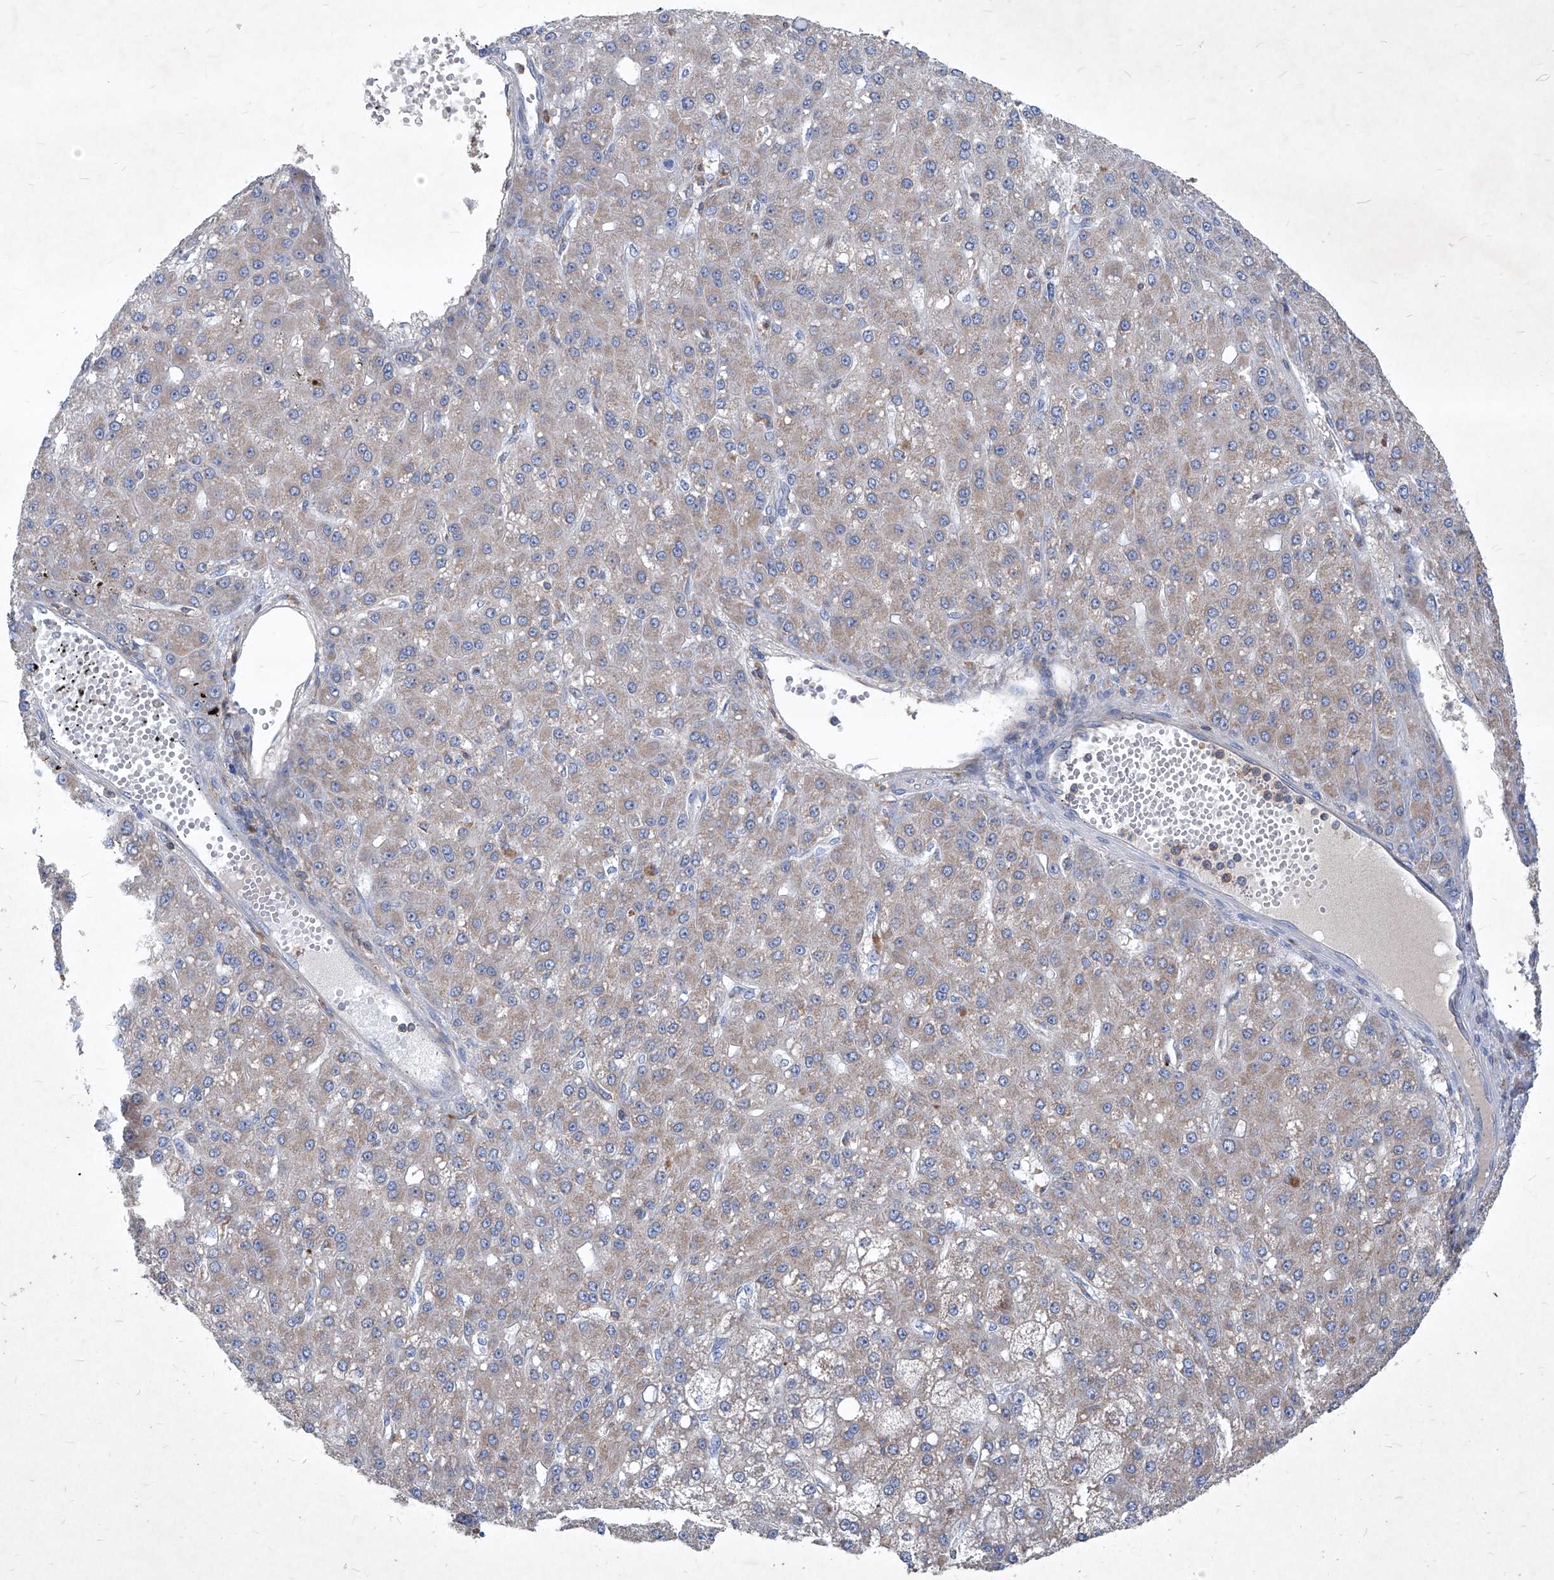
{"staining": {"intensity": "weak", "quantity": "25%-75%", "location": "cytoplasmic/membranous"}, "tissue": "liver cancer", "cell_type": "Tumor cells", "image_type": "cancer", "snomed": [{"axis": "morphology", "description": "Carcinoma, Hepatocellular, NOS"}, {"axis": "topography", "description": "Liver"}], "caption": "Hepatocellular carcinoma (liver) stained with a brown dye exhibits weak cytoplasmic/membranous positive positivity in about 25%-75% of tumor cells.", "gene": "EPHA8", "patient": {"sex": "male", "age": 67}}